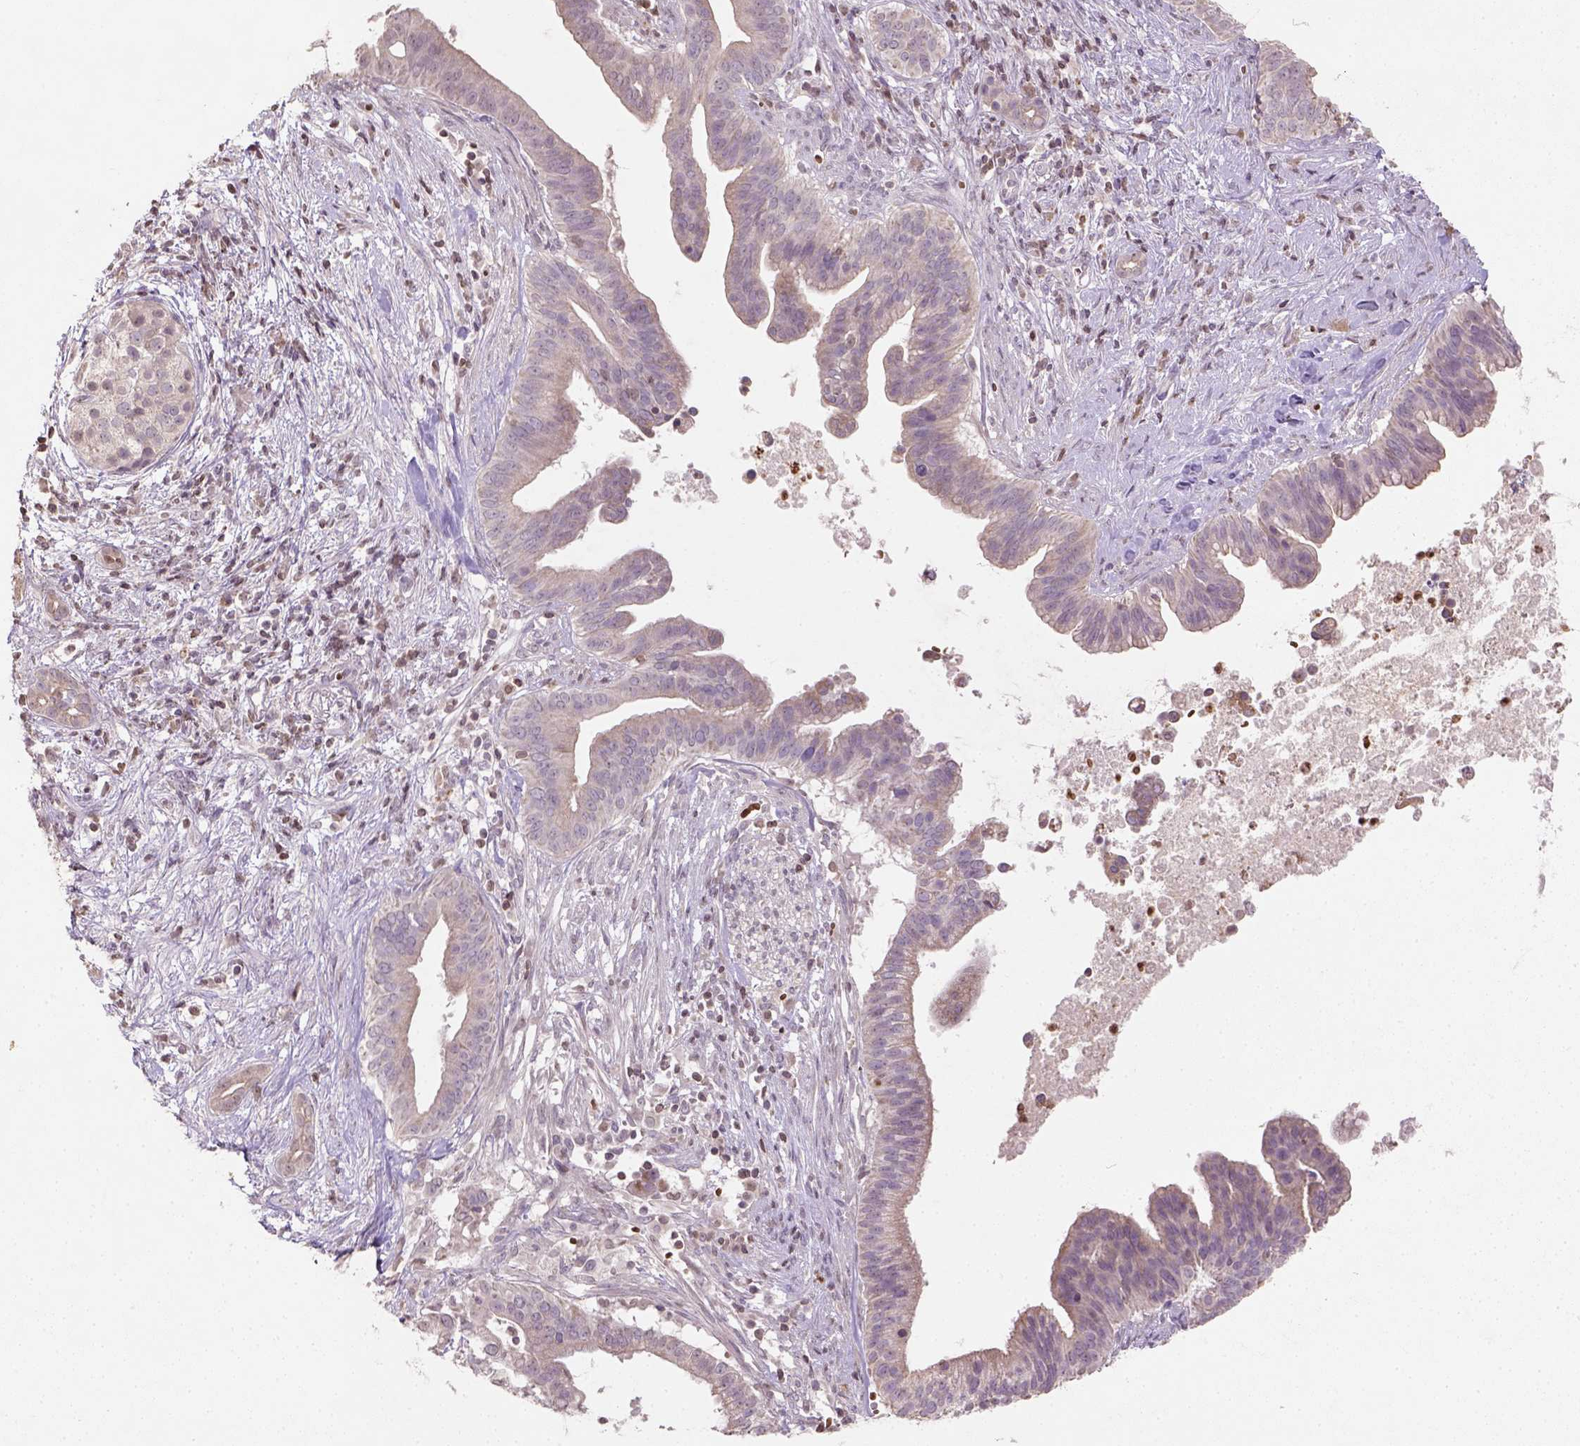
{"staining": {"intensity": "weak", "quantity": "<25%", "location": "cytoplasmic/membranous"}, "tissue": "pancreatic cancer", "cell_type": "Tumor cells", "image_type": "cancer", "snomed": [{"axis": "morphology", "description": "Adenocarcinoma, NOS"}, {"axis": "topography", "description": "Pancreas"}], "caption": "Histopathology image shows no significant protein staining in tumor cells of pancreatic adenocarcinoma. (DAB (3,3'-diaminobenzidine) immunohistochemistry (IHC), high magnification).", "gene": "NUDT3", "patient": {"sex": "male", "age": 61}}